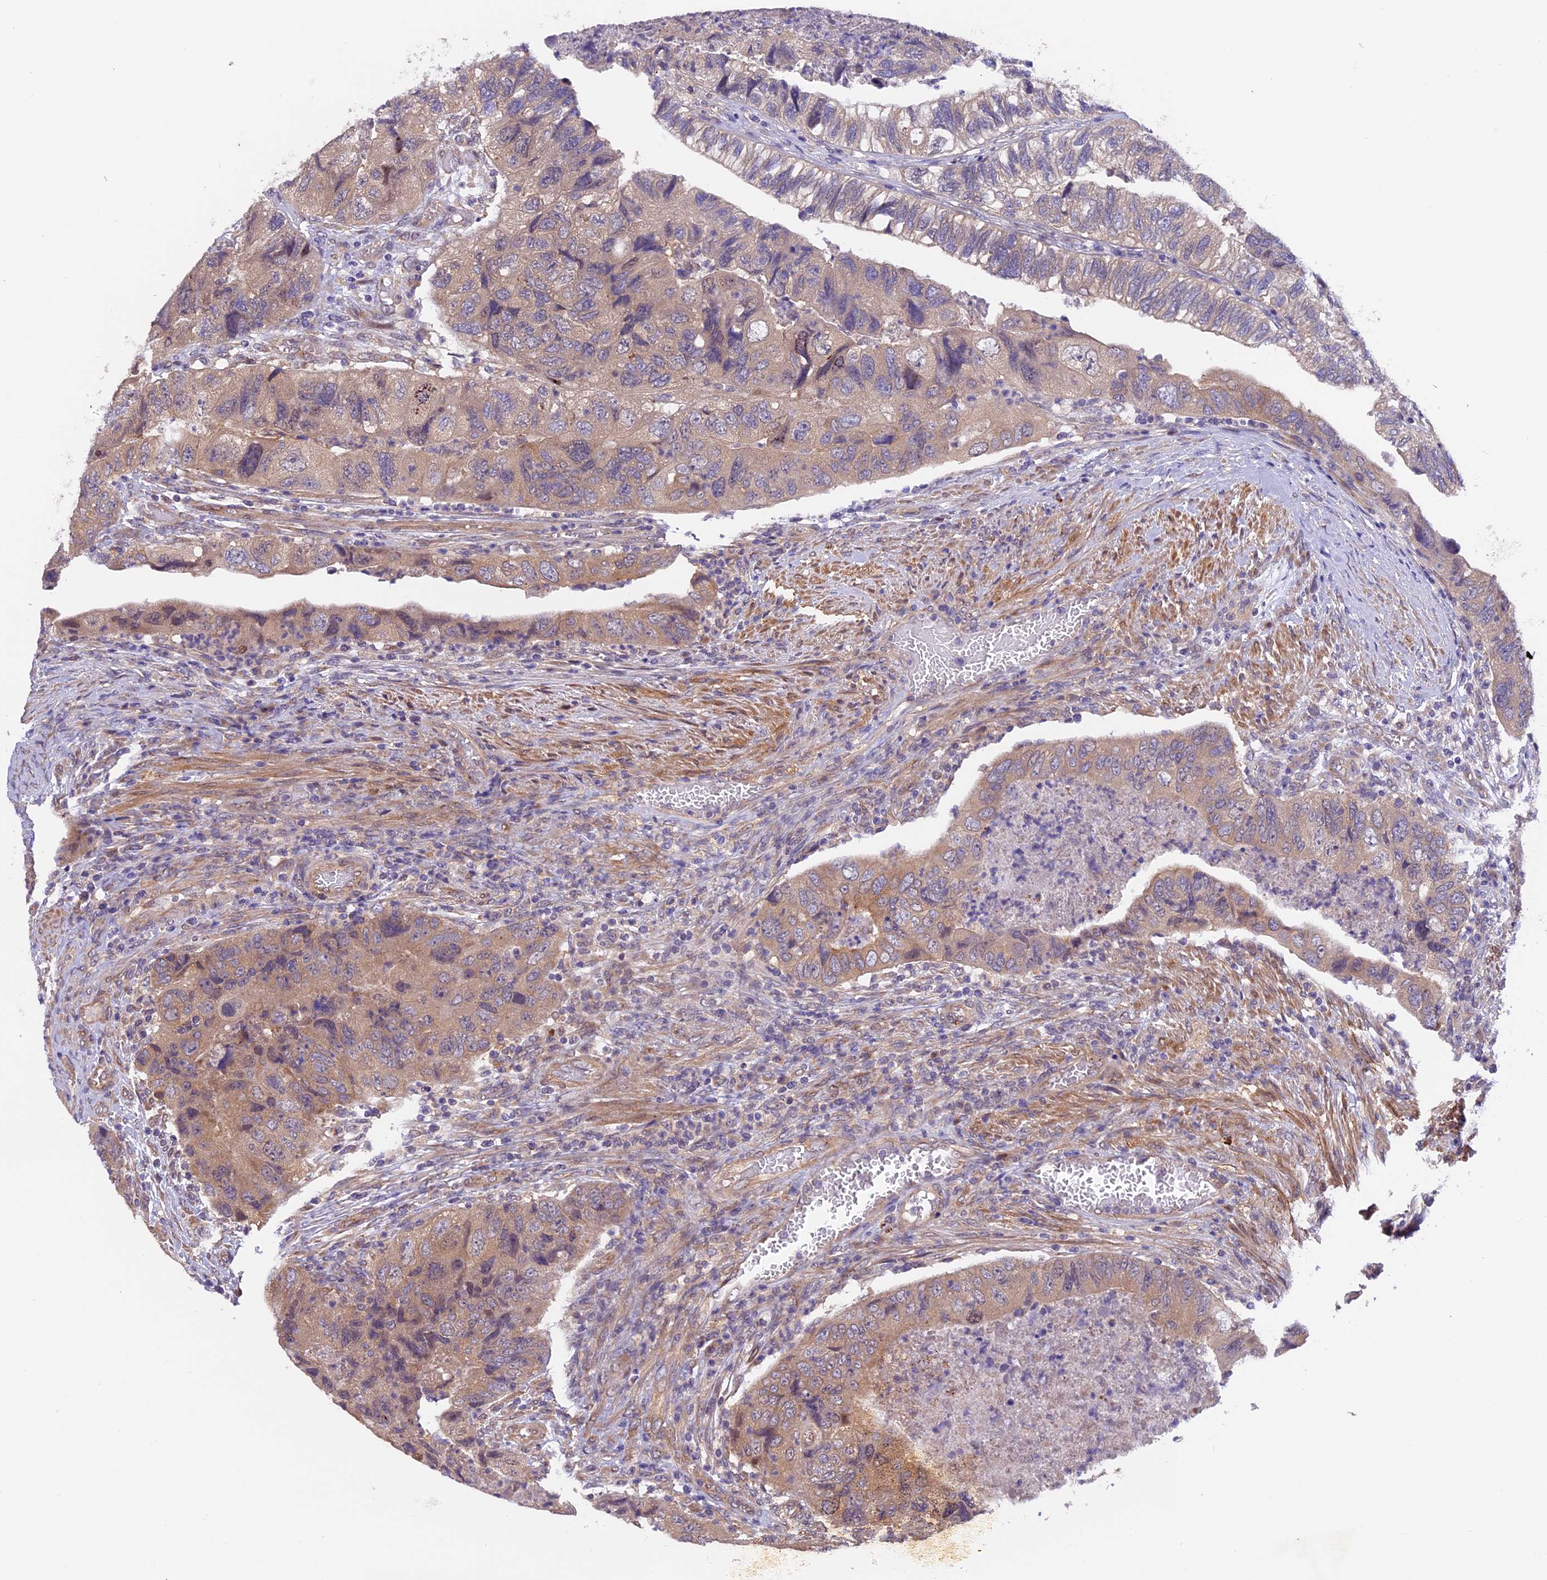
{"staining": {"intensity": "weak", "quantity": "25%-75%", "location": "cytoplasmic/membranous"}, "tissue": "colorectal cancer", "cell_type": "Tumor cells", "image_type": "cancer", "snomed": [{"axis": "morphology", "description": "Adenocarcinoma, NOS"}, {"axis": "topography", "description": "Rectum"}], "caption": "Tumor cells reveal weak cytoplasmic/membranous positivity in approximately 25%-75% of cells in adenocarcinoma (colorectal). The protein is shown in brown color, while the nuclei are stained blue.", "gene": "CCDC9B", "patient": {"sex": "male", "age": 63}}